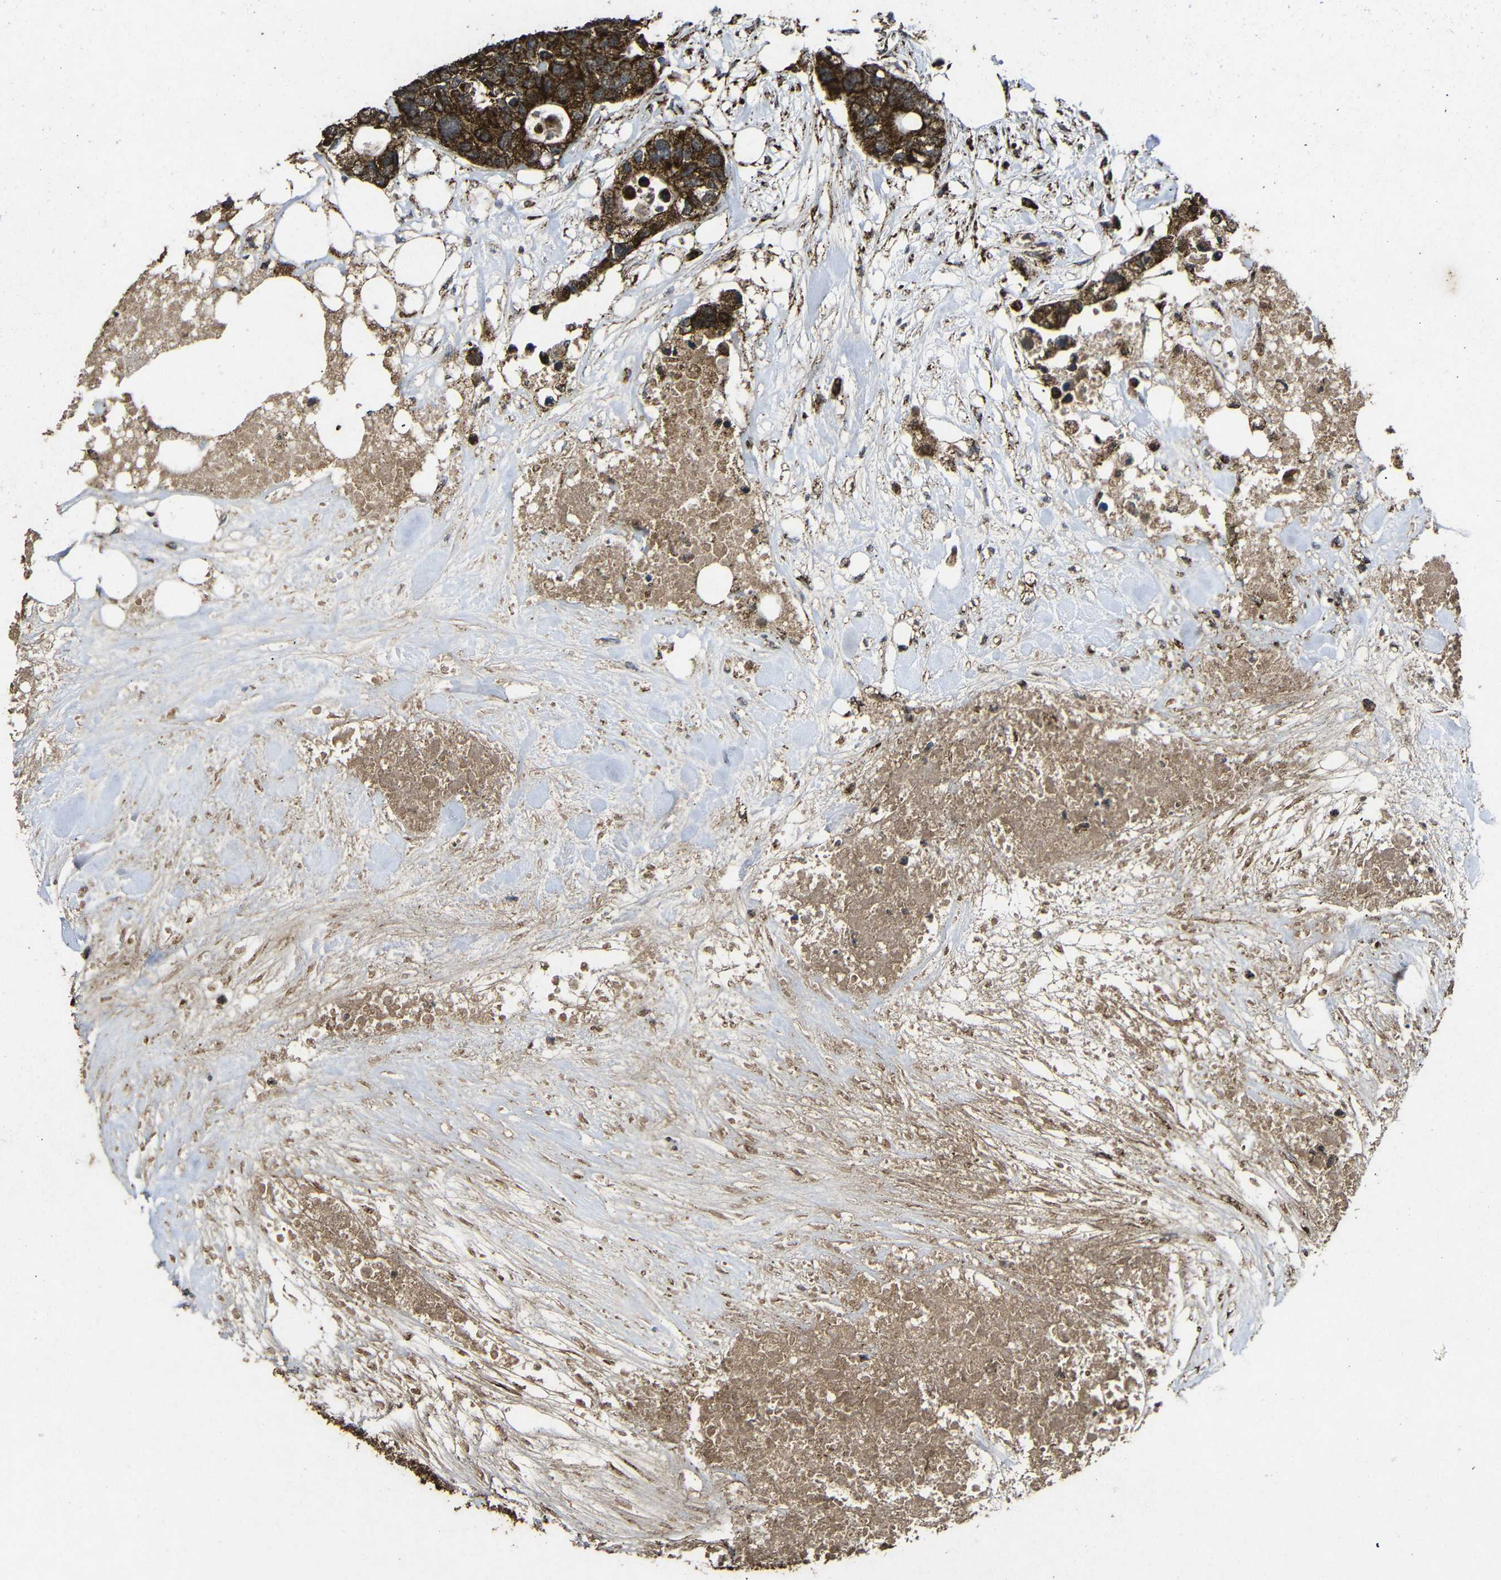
{"staining": {"intensity": "strong", "quantity": ">75%", "location": "cytoplasmic/membranous"}, "tissue": "colorectal cancer", "cell_type": "Tumor cells", "image_type": "cancer", "snomed": [{"axis": "morphology", "description": "Adenocarcinoma, NOS"}, {"axis": "topography", "description": "Colon"}], "caption": "Immunohistochemistry staining of colorectal cancer, which reveals high levels of strong cytoplasmic/membranous staining in about >75% of tumor cells indicating strong cytoplasmic/membranous protein positivity. The staining was performed using DAB (3,3'-diaminobenzidine) (brown) for protein detection and nuclei were counterstained in hematoxylin (blue).", "gene": "ATP5F1A", "patient": {"sex": "female", "age": 57}}